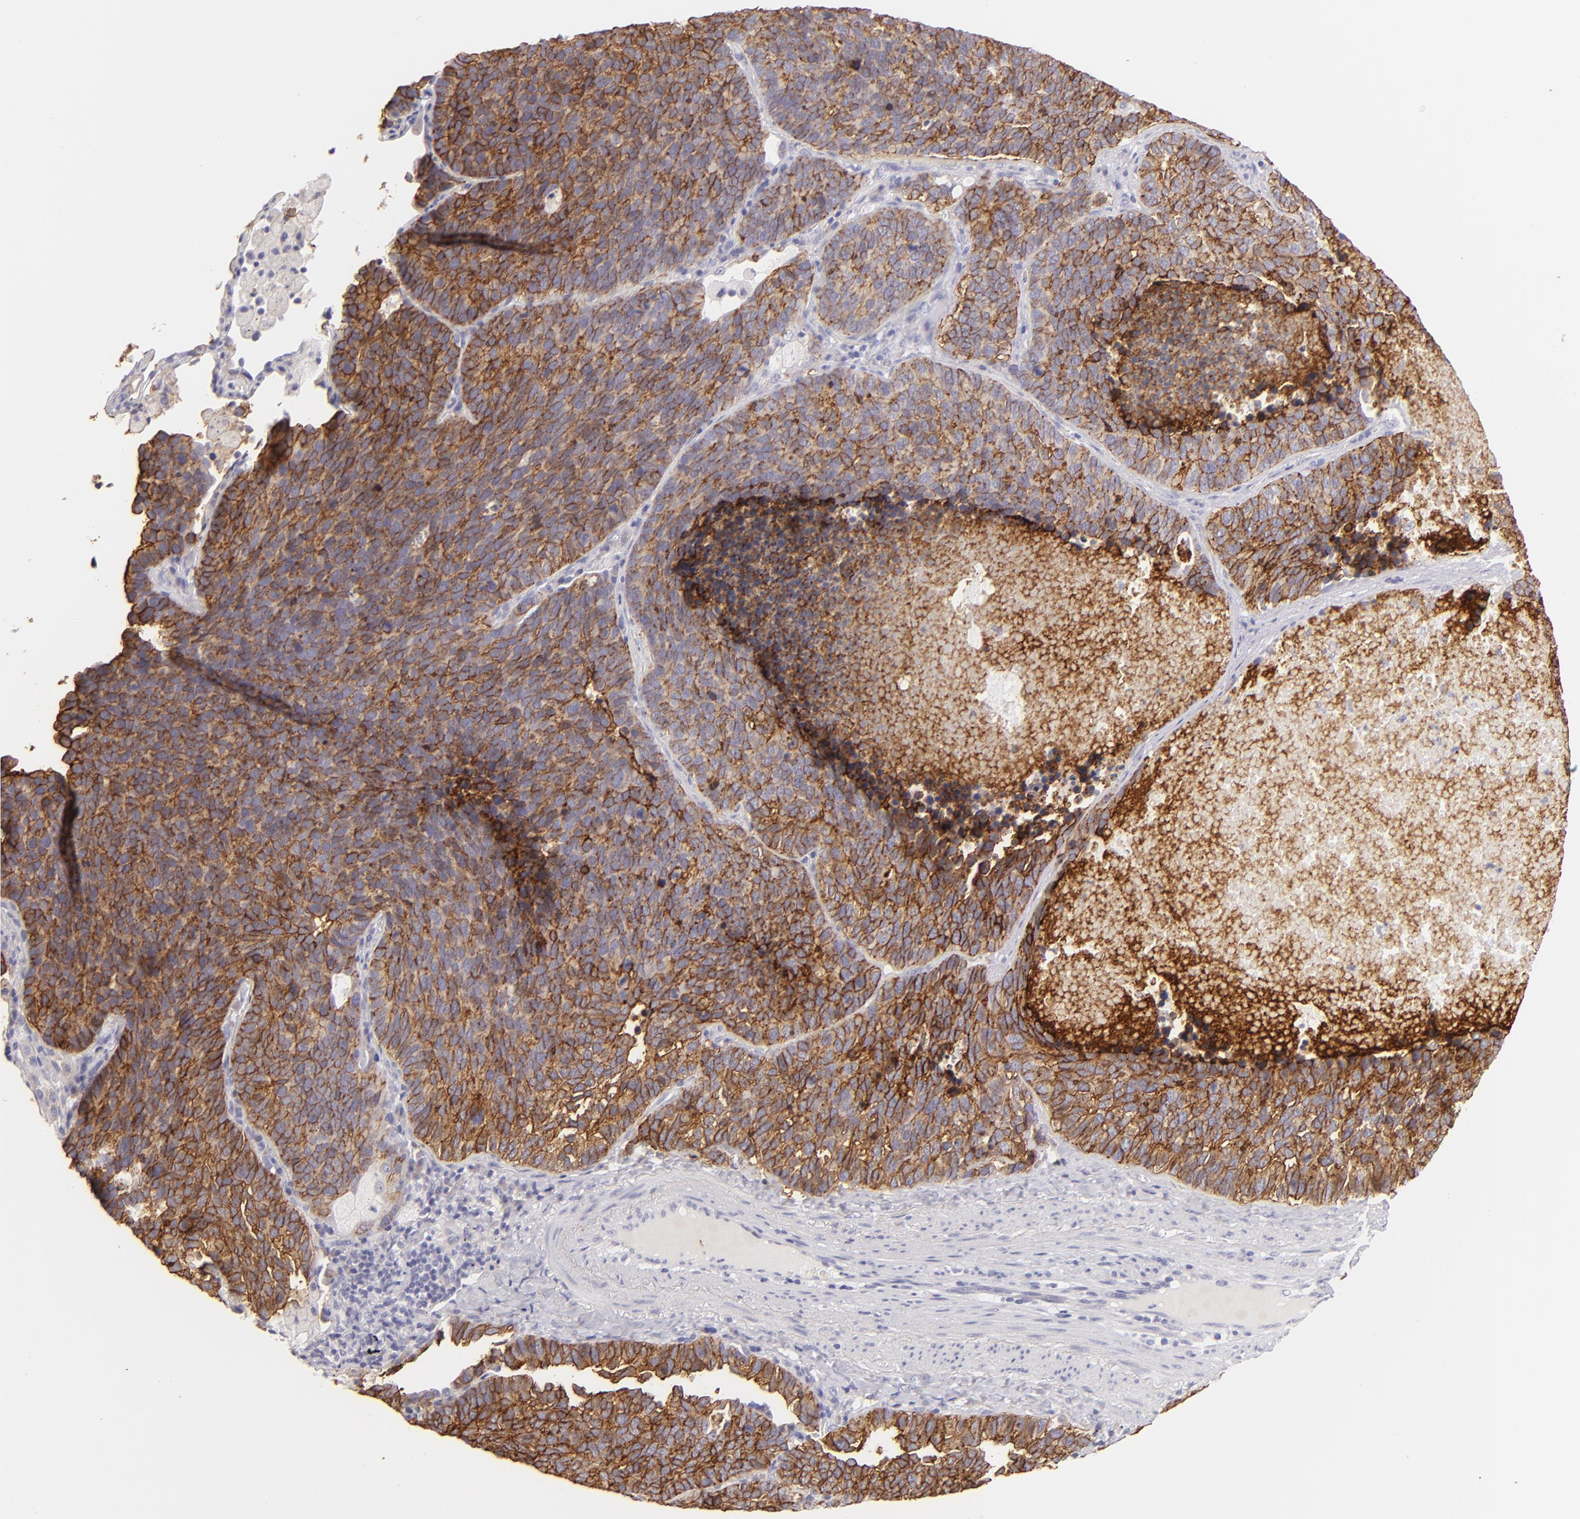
{"staining": {"intensity": "moderate", "quantity": "25%-75%", "location": "cytoplasmic/membranous"}, "tissue": "lung cancer", "cell_type": "Tumor cells", "image_type": "cancer", "snomed": [{"axis": "morphology", "description": "Neoplasm, malignant, NOS"}, {"axis": "topography", "description": "Lung"}], "caption": "Protein expression analysis of human lung cancer (neoplasm (malignant)) reveals moderate cytoplasmic/membranous staining in about 25%-75% of tumor cells. The protein of interest is shown in brown color, while the nuclei are stained blue.", "gene": "CLDN4", "patient": {"sex": "female", "age": 75}}